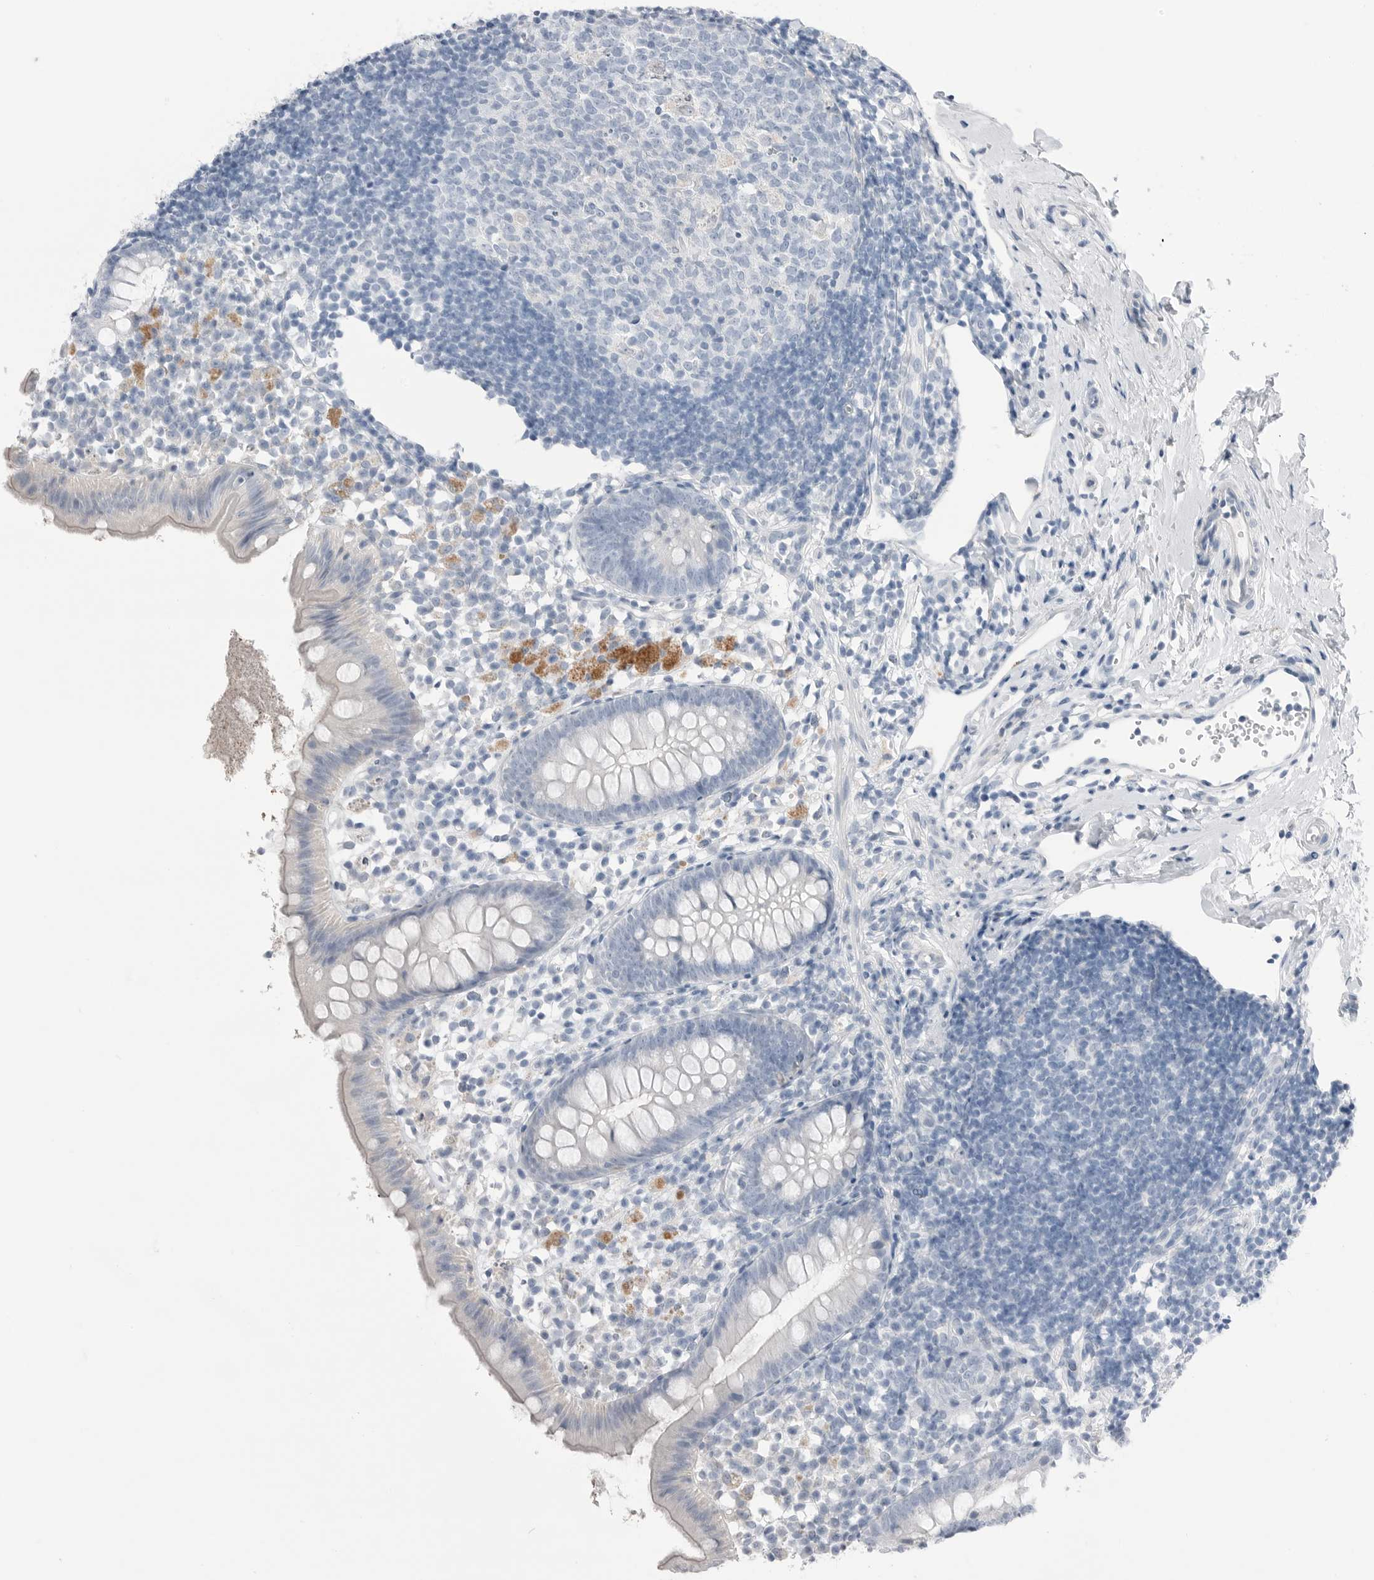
{"staining": {"intensity": "negative", "quantity": "none", "location": "none"}, "tissue": "appendix", "cell_type": "Glandular cells", "image_type": "normal", "snomed": [{"axis": "morphology", "description": "Normal tissue, NOS"}, {"axis": "topography", "description": "Appendix"}], "caption": "This is an IHC image of unremarkable human appendix. There is no positivity in glandular cells.", "gene": "ABHD12", "patient": {"sex": "female", "age": 20}}